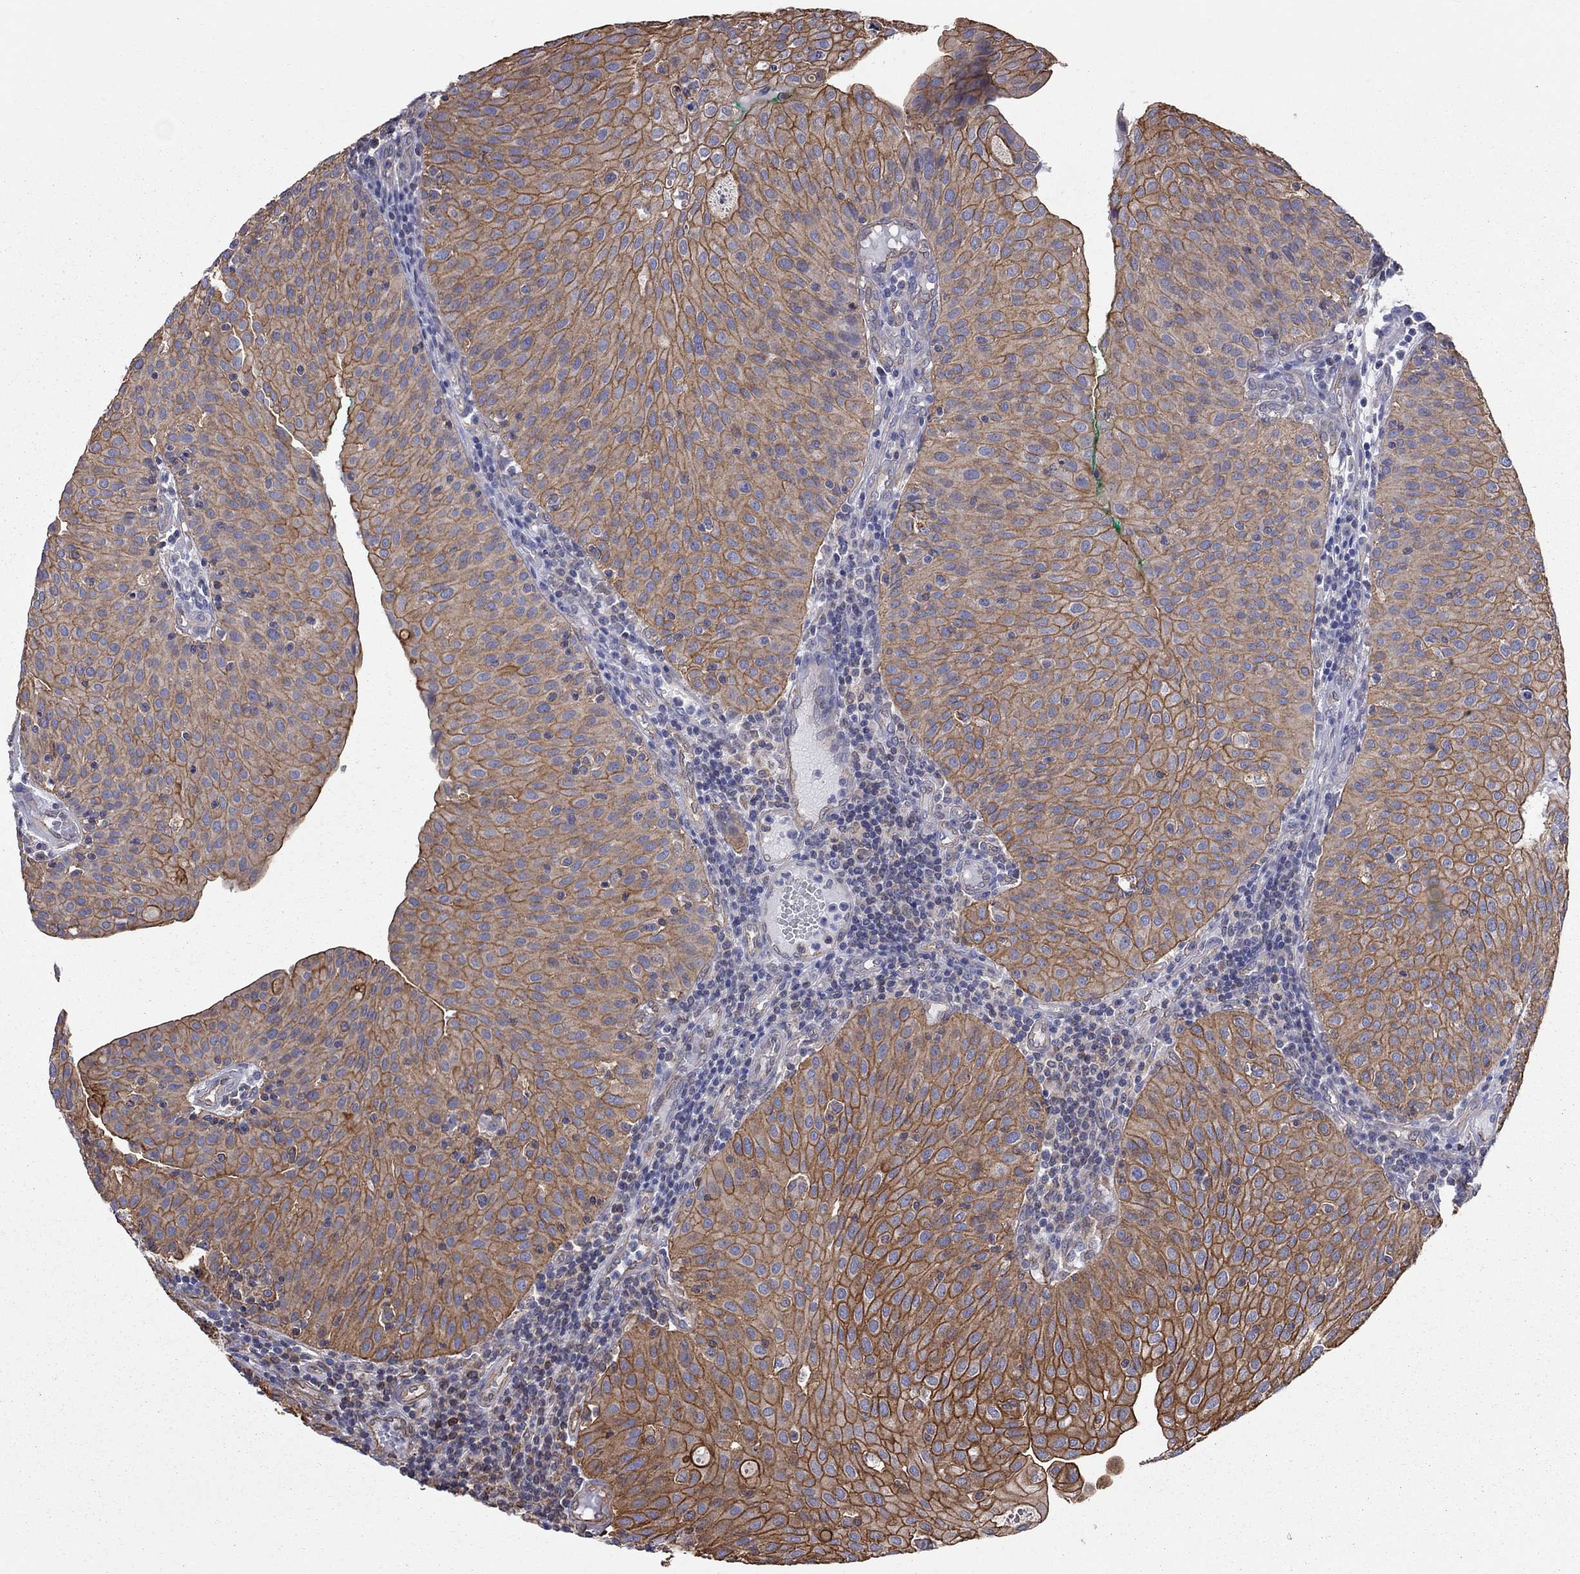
{"staining": {"intensity": "strong", "quantity": ">75%", "location": "cytoplasmic/membranous"}, "tissue": "urothelial cancer", "cell_type": "Tumor cells", "image_type": "cancer", "snomed": [{"axis": "morphology", "description": "Urothelial carcinoma, Low grade"}, {"axis": "topography", "description": "Urinary bladder"}], "caption": "Tumor cells show high levels of strong cytoplasmic/membranous staining in about >75% of cells in low-grade urothelial carcinoma. (DAB IHC, brown staining for protein, blue staining for nuclei).", "gene": "BICDL2", "patient": {"sex": "male", "age": 54}}